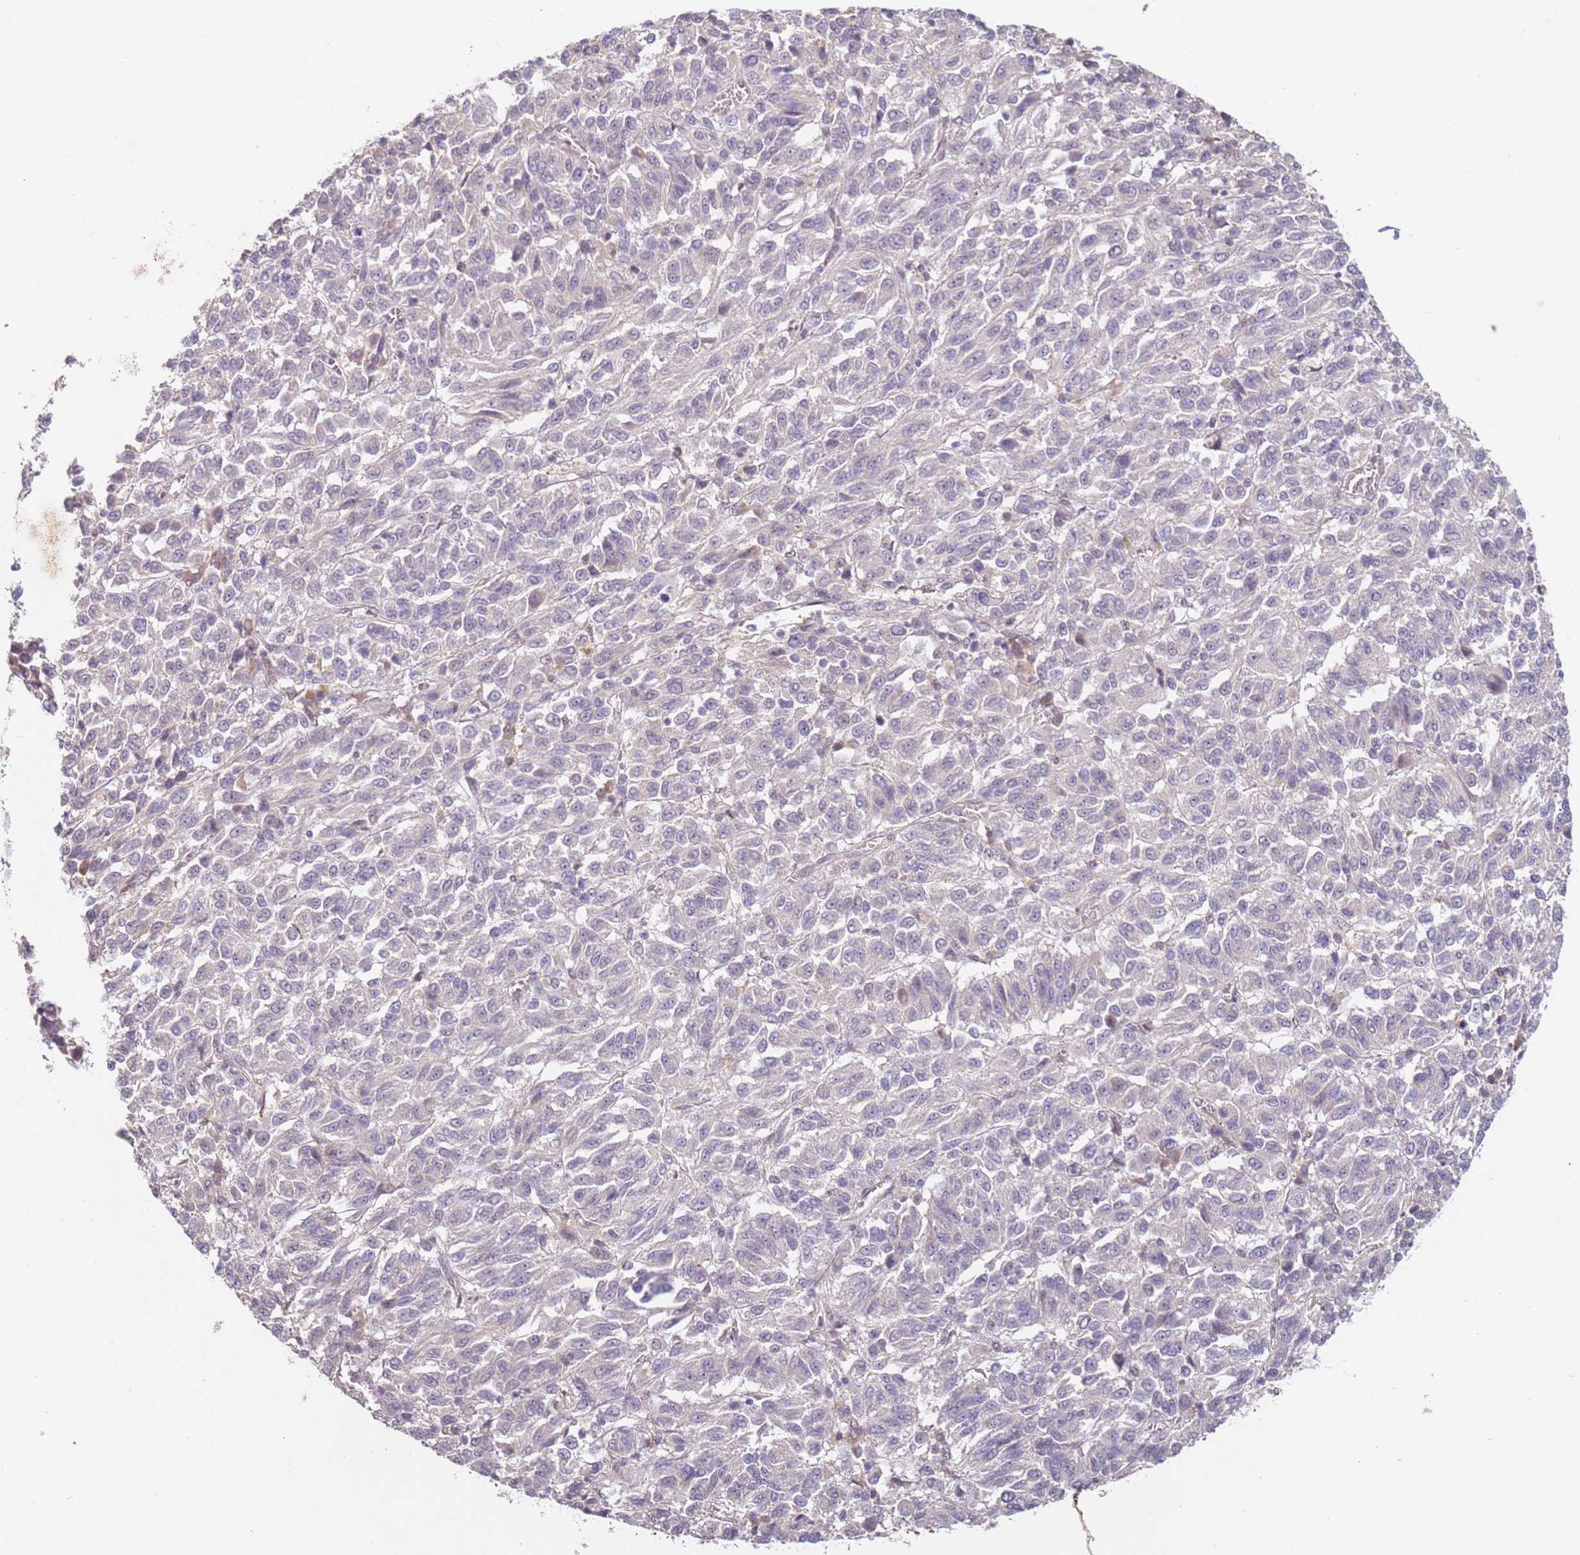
{"staining": {"intensity": "negative", "quantity": "none", "location": "none"}, "tissue": "melanoma", "cell_type": "Tumor cells", "image_type": "cancer", "snomed": [{"axis": "morphology", "description": "Malignant melanoma, Metastatic site"}, {"axis": "topography", "description": "Lung"}], "caption": "This histopathology image is of malignant melanoma (metastatic site) stained with immunohistochemistry to label a protein in brown with the nuclei are counter-stained blue. There is no staining in tumor cells.", "gene": "WDR93", "patient": {"sex": "male", "age": 64}}